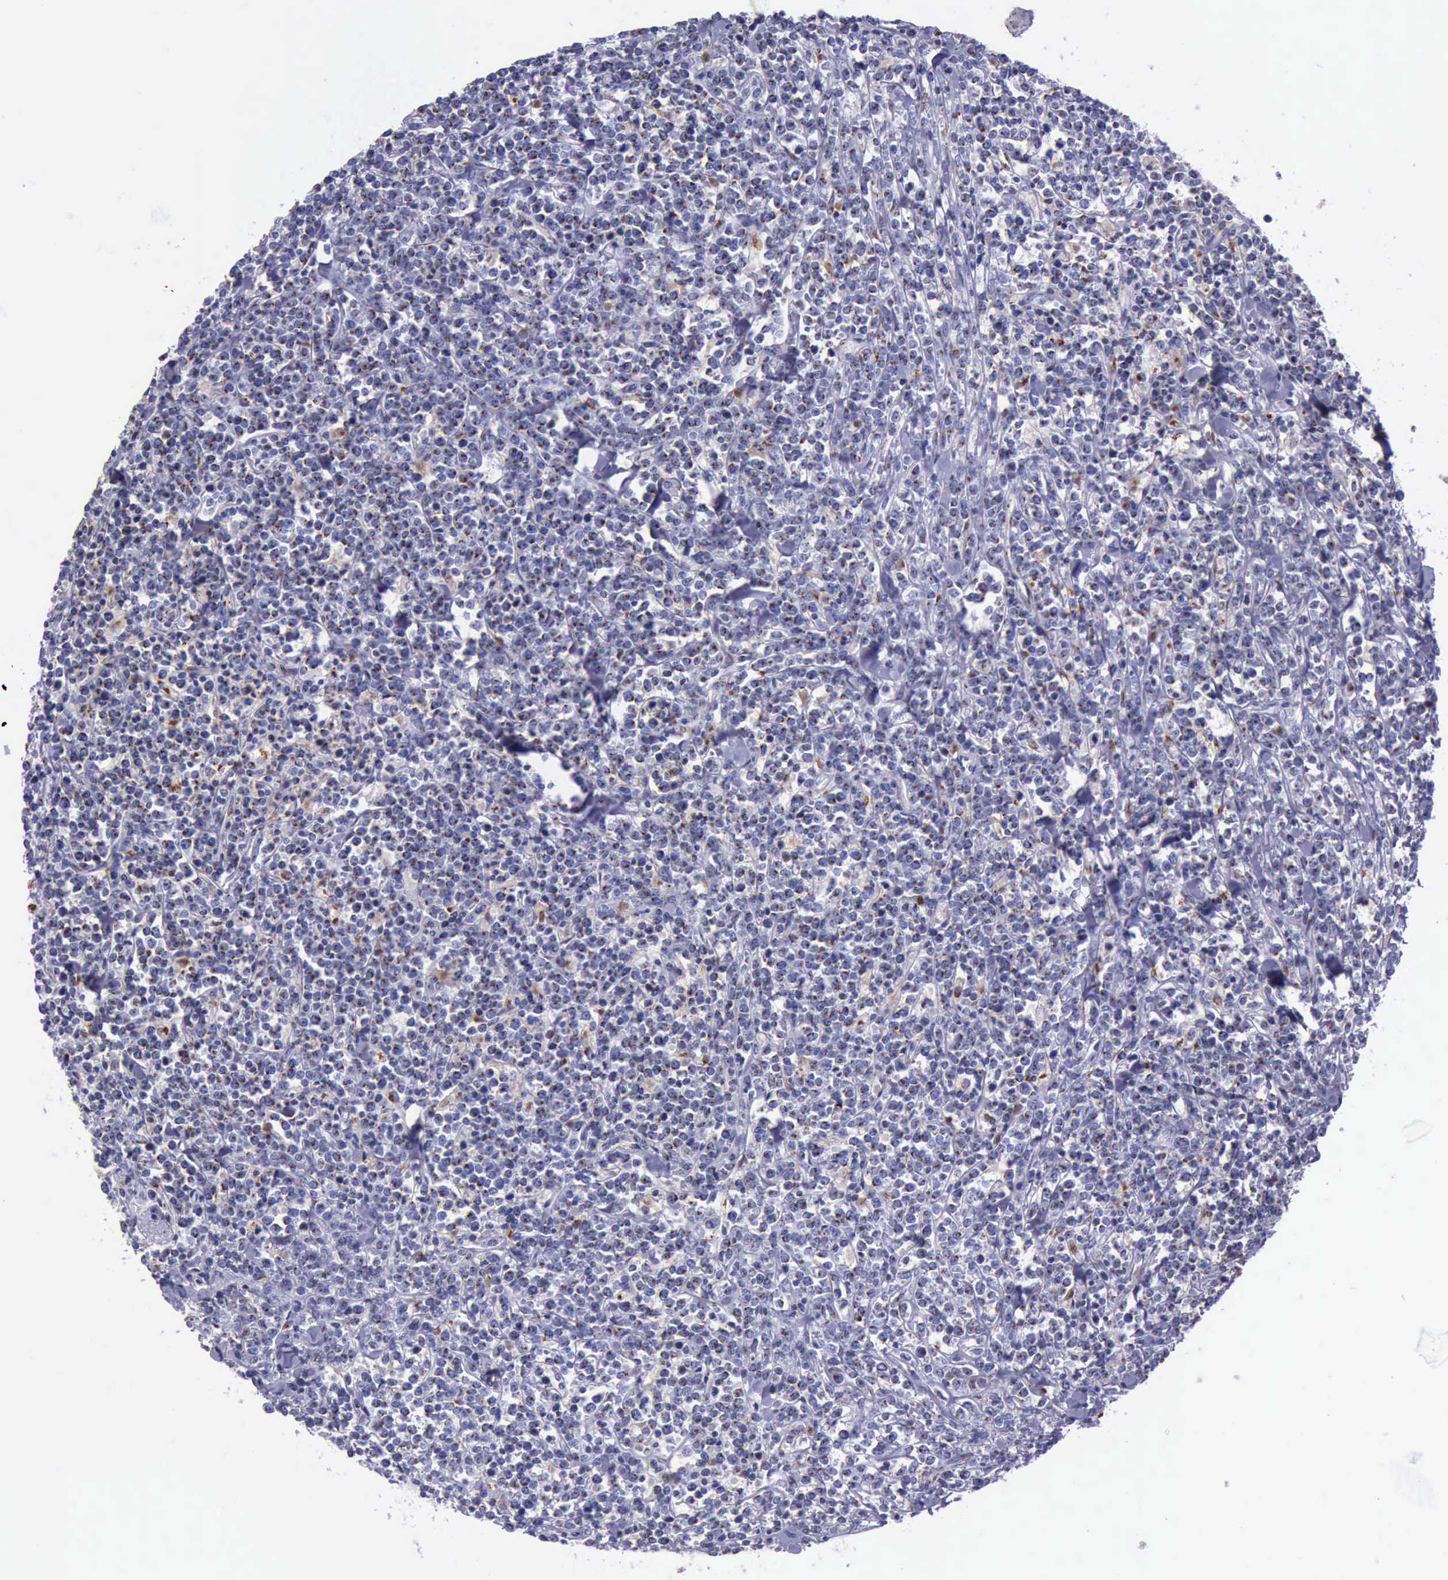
{"staining": {"intensity": "strong", "quantity": ">75%", "location": "cytoplasmic/membranous"}, "tissue": "lymphoma", "cell_type": "Tumor cells", "image_type": "cancer", "snomed": [{"axis": "morphology", "description": "Malignant lymphoma, non-Hodgkin's type, High grade"}, {"axis": "topography", "description": "Small intestine"}, {"axis": "topography", "description": "Colon"}], "caption": "A high-resolution photomicrograph shows immunohistochemistry (IHC) staining of lymphoma, which reveals strong cytoplasmic/membranous expression in about >75% of tumor cells.", "gene": "GOLGA5", "patient": {"sex": "male", "age": 8}}